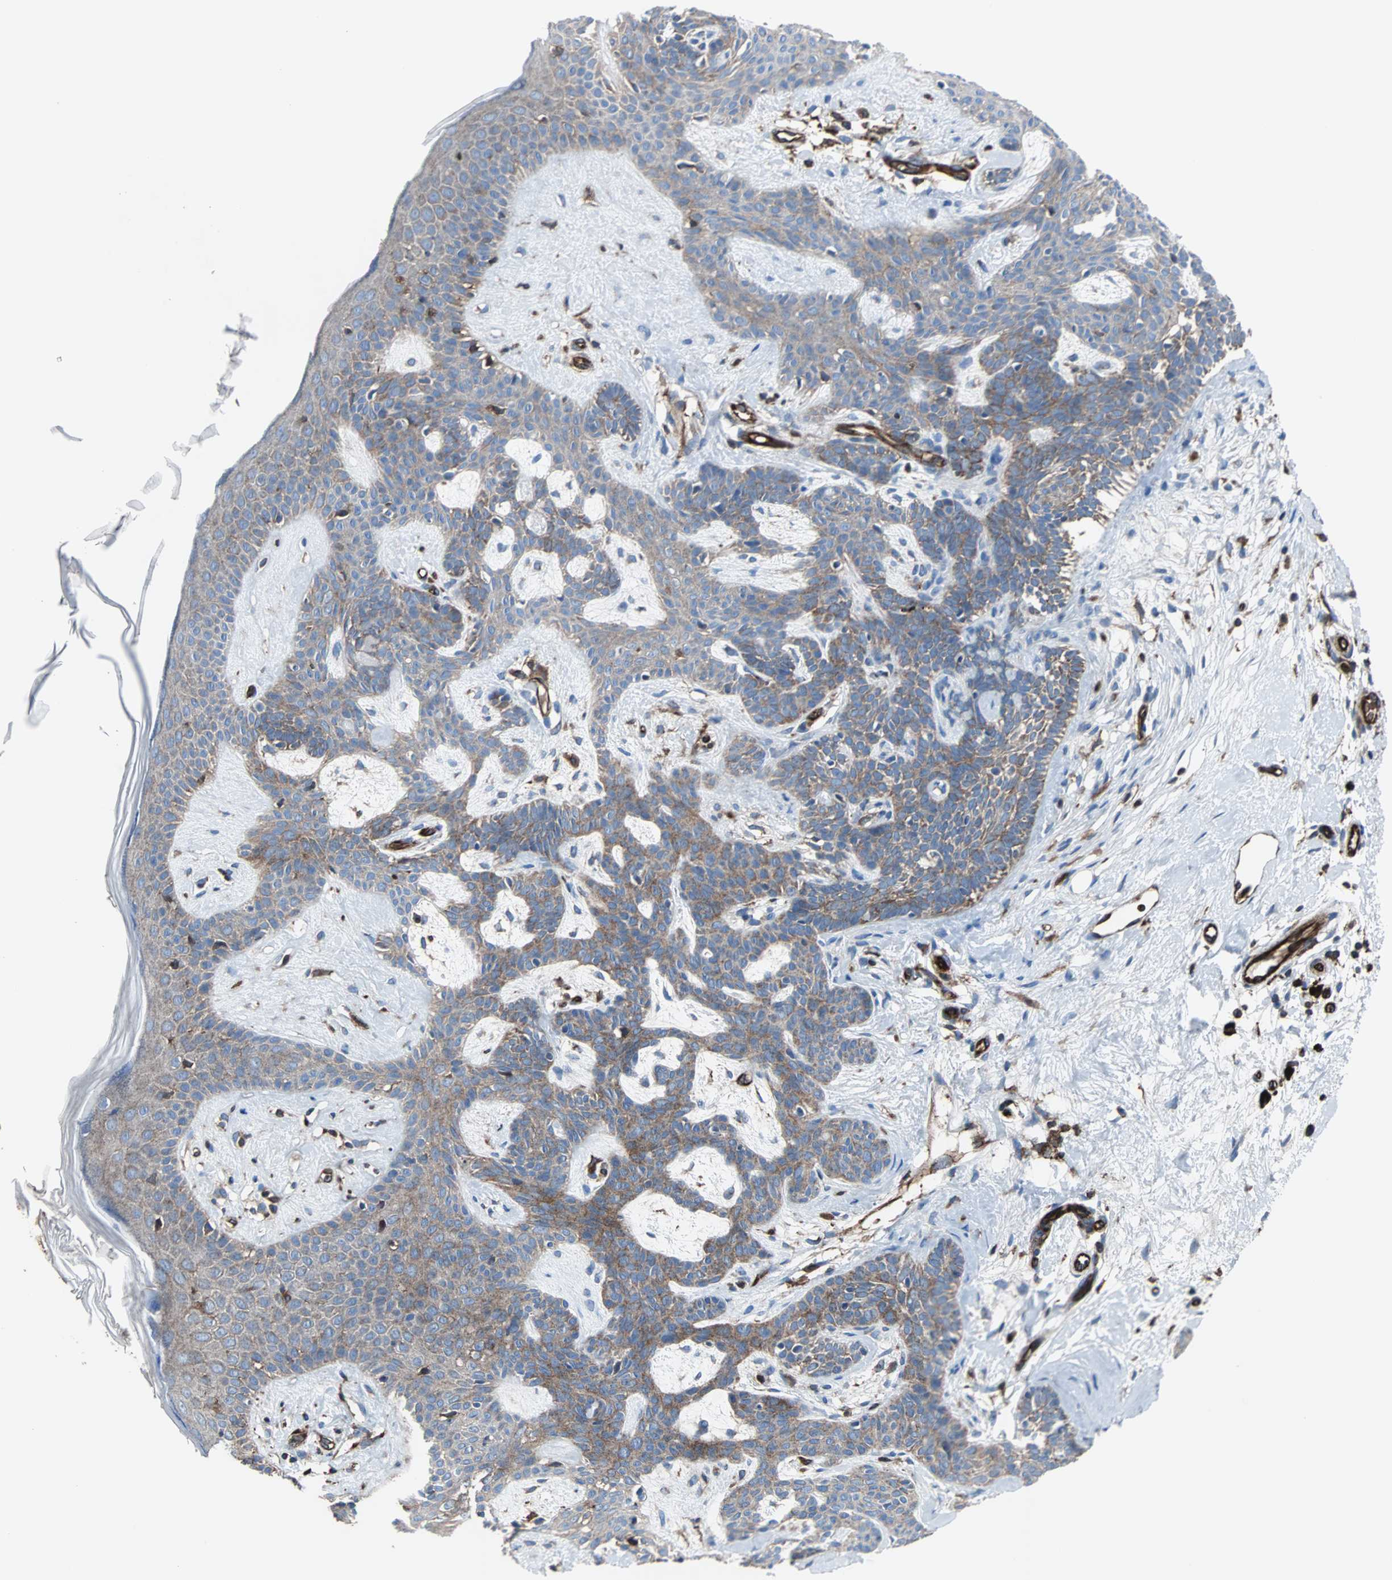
{"staining": {"intensity": "weak", "quantity": ">75%", "location": "cytoplasmic/membranous"}, "tissue": "skin cancer", "cell_type": "Tumor cells", "image_type": "cancer", "snomed": [{"axis": "morphology", "description": "Developmental malformation"}, {"axis": "morphology", "description": "Basal cell carcinoma"}, {"axis": "topography", "description": "Skin"}], "caption": "Weak cytoplasmic/membranous positivity for a protein is identified in about >75% of tumor cells of basal cell carcinoma (skin) using IHC.", "gene": "PLCG2", "patient": {"sex": "female", "age": 62}}